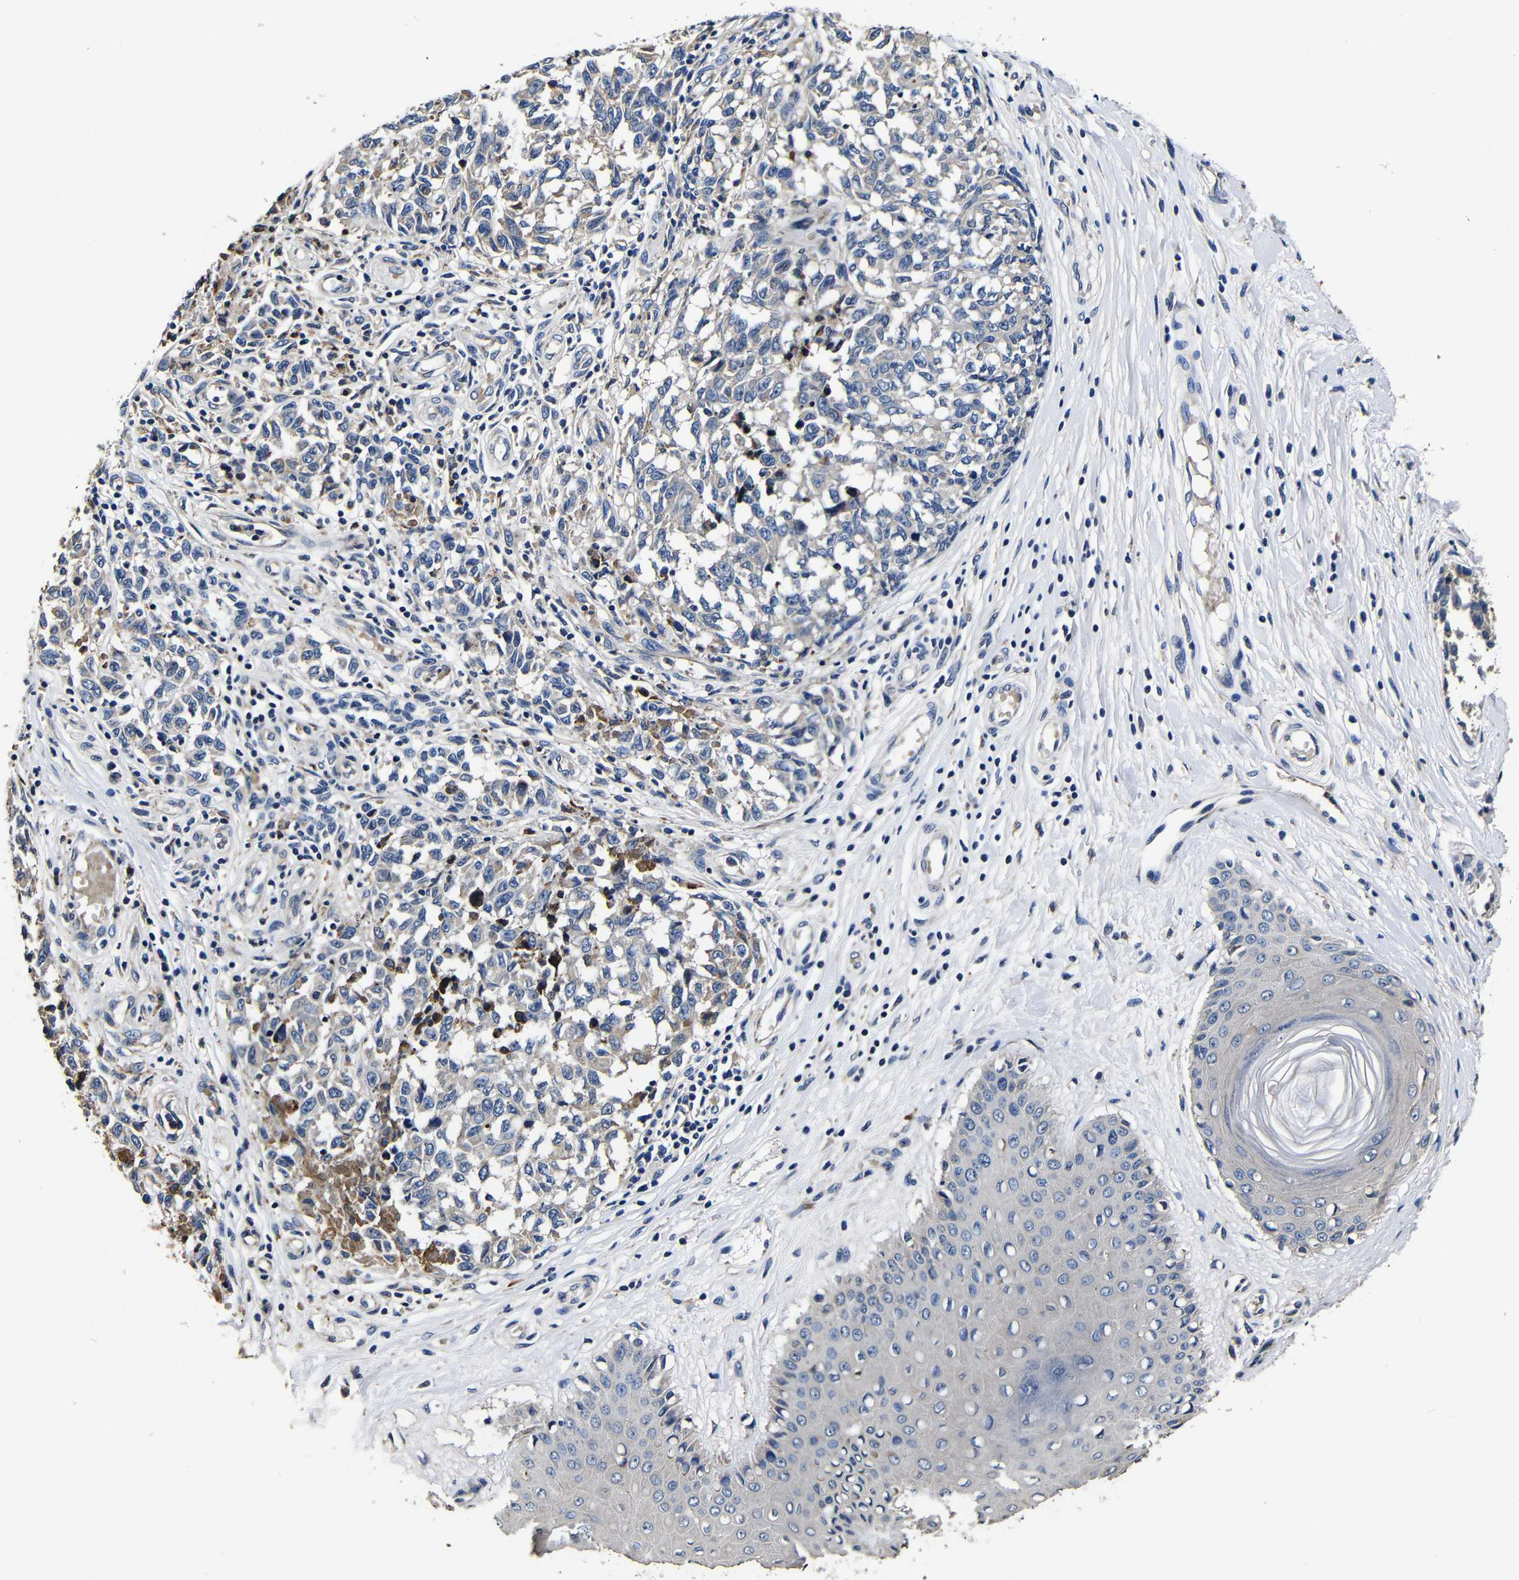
{"staining": {"intensity": "negative", "quantity": "none", "location": "none"}, "tissue": "melanoma", "cell_type": "Tumor cells", "image_type": "cancer", "snomed": [{"axis": "morphology", "description": "Malignant melanoma, NOS"}, {"axis": "topography", "description": "Skin"}], "caption": "The photomicrograph displays no staining of tumor cells in melanoma.", "gene": "SCN9A", "patient": {"sex": "female", "age": 64}}